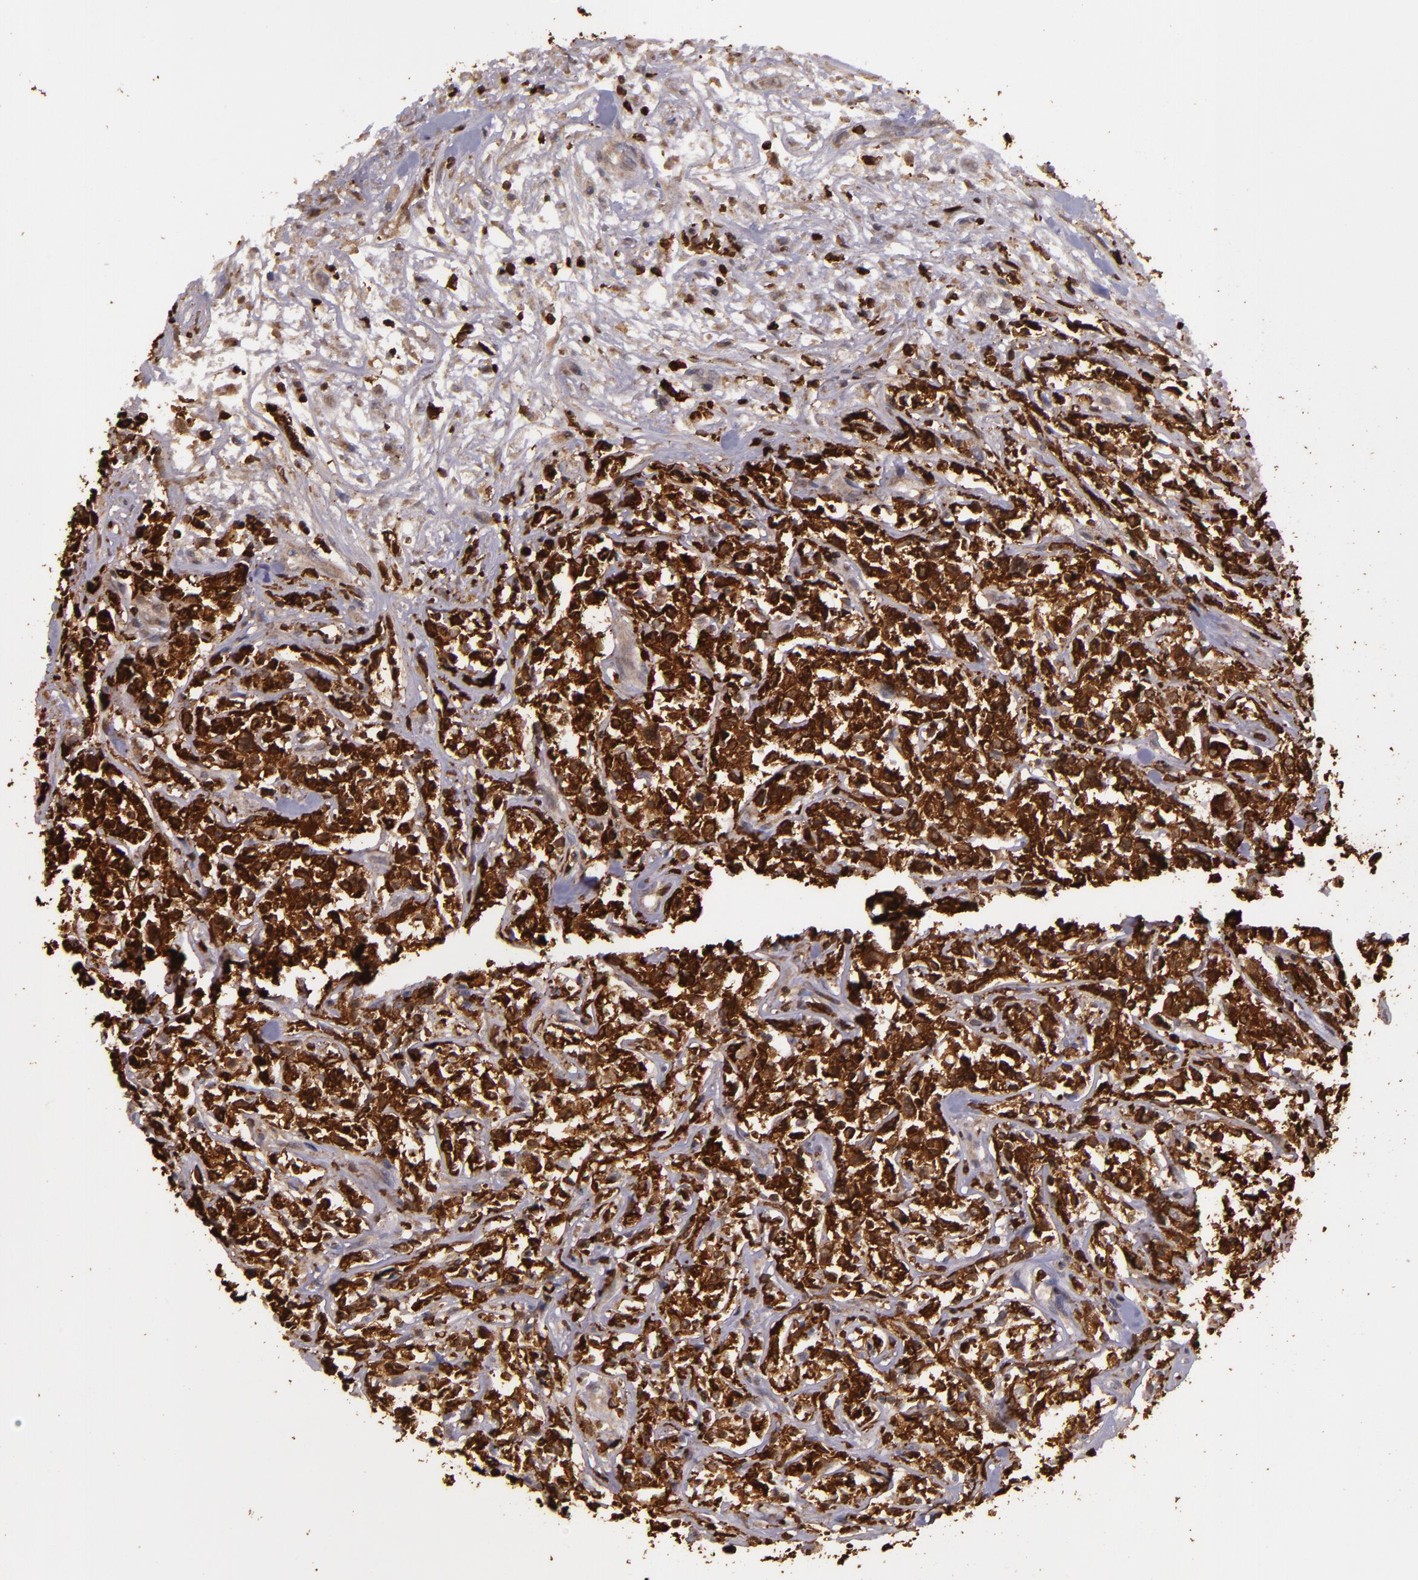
{"staining": {"intensity": "strong", "quantity": ">75%", "location": "cytoplasmic/membranous"}, "tissue": "lymphoma", "cell_type": "Tumor cells", "image_type": "cancer", "snomed": [{"axis": "morphology", "description": "Malignant lymphoma, non-Hodgkin's type, Low grade"}, {"axis": "topography", "description": "Small intestine"}], "caption": "Low-grade malignant lymphoma, non-Hodgkin's type stained for a protein reveals strong cytoplasmic/membranous positivity in tumor cells.", "gene": "SLC9A3R1", "patient": {"sex": "female", "age": 59}}